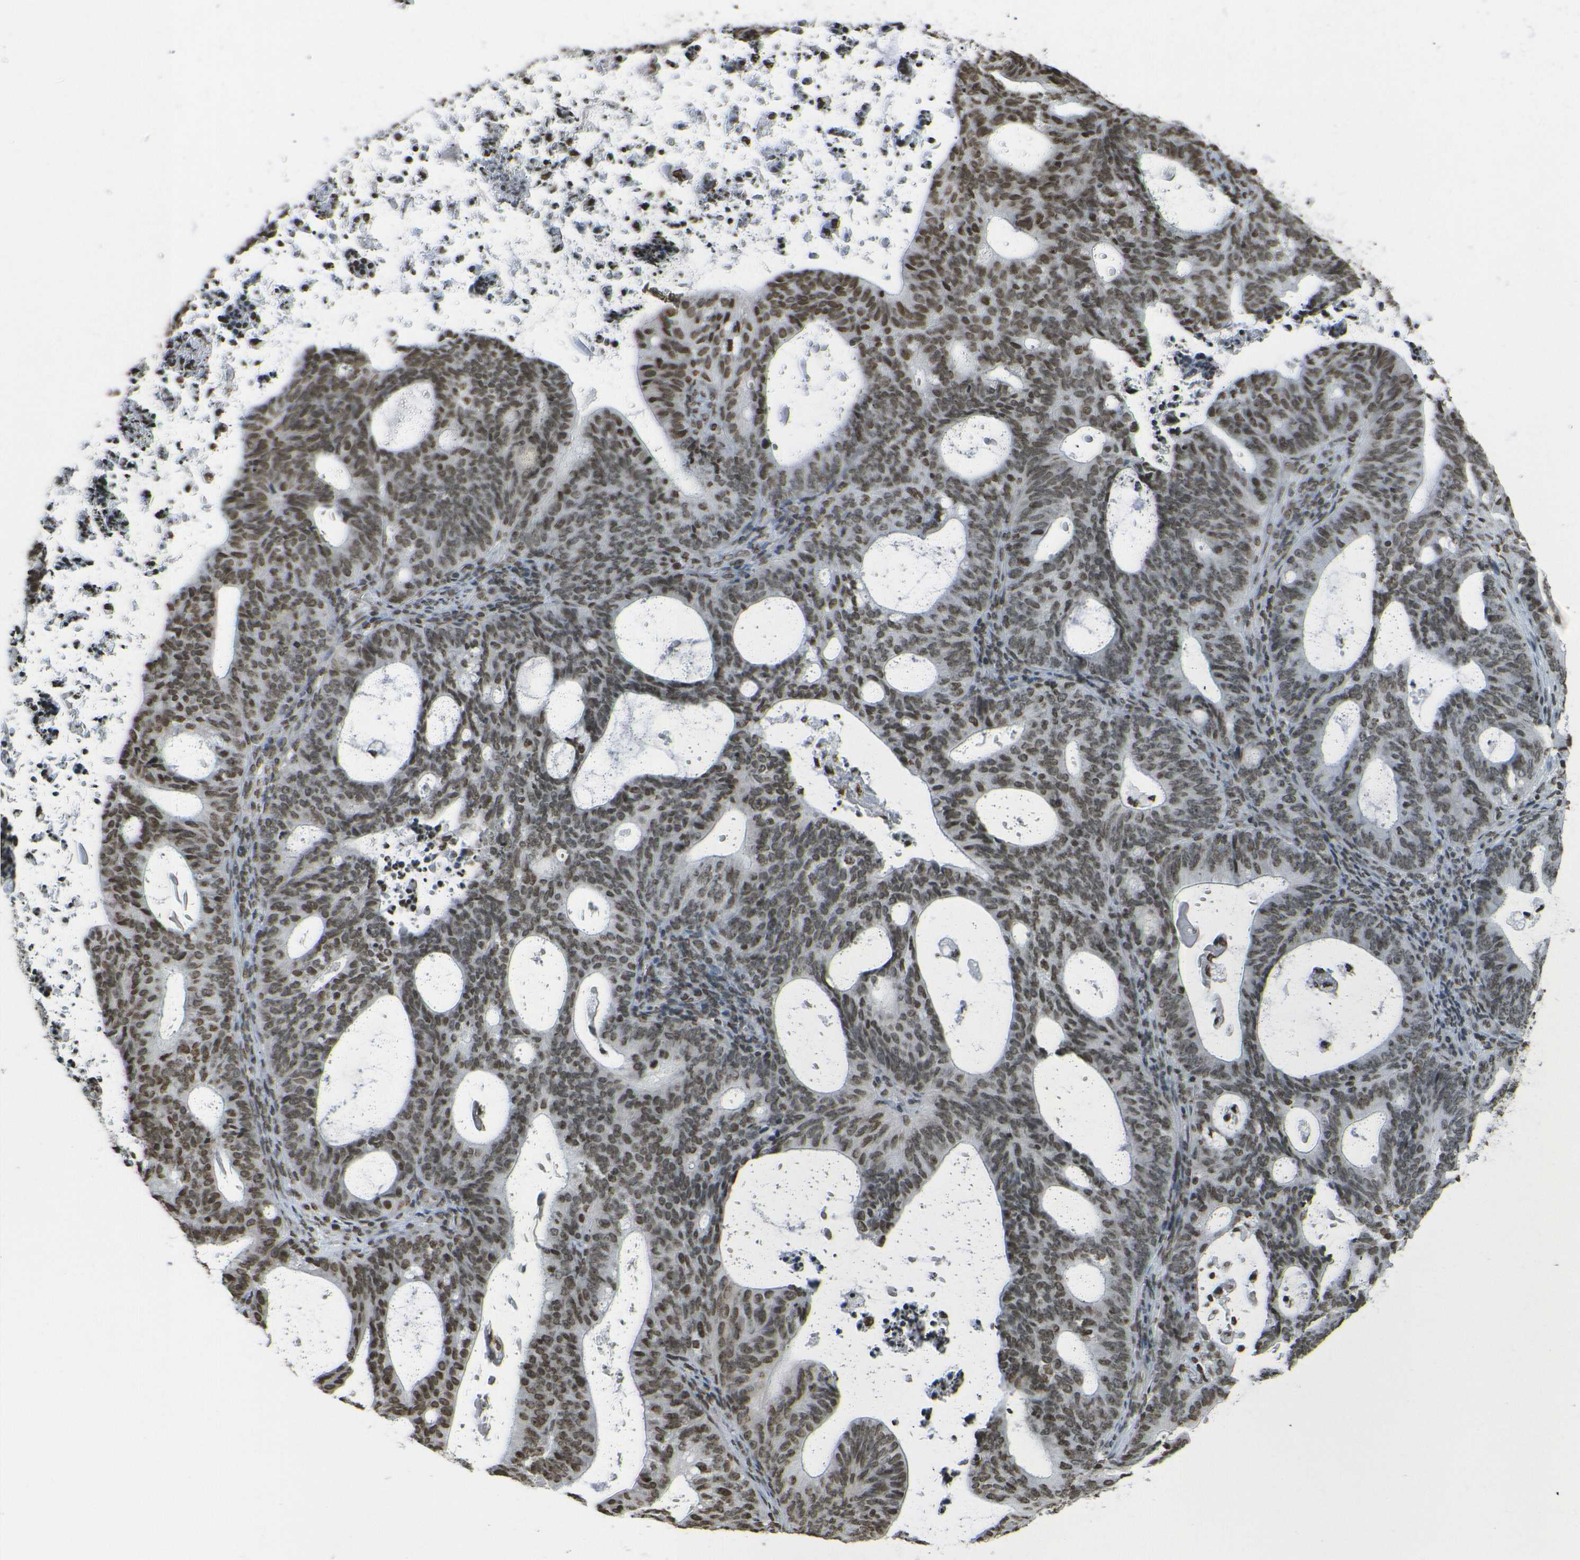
{"staining": {"intensity": "moderate", "quantity": ">75%", "location": "nuclear"}, "tissue": "endometrial cancer", "cell_type": "Tumor cells", "image_type": "cancer", "snomed": [{"axis": "morphology", "description": "Adenocarcinoma, NOS"}, {"axis": "topography", "description": "Uterus"}], "caption": "There is medium levels of moderate nuclear staining in tumor cells of endometrial cancer (adenocarcinoma), as demonstrated by immunohistochemical staining (brown color).", "gene": "H4C16", "patient": {"sex": "female", "age": 83}}